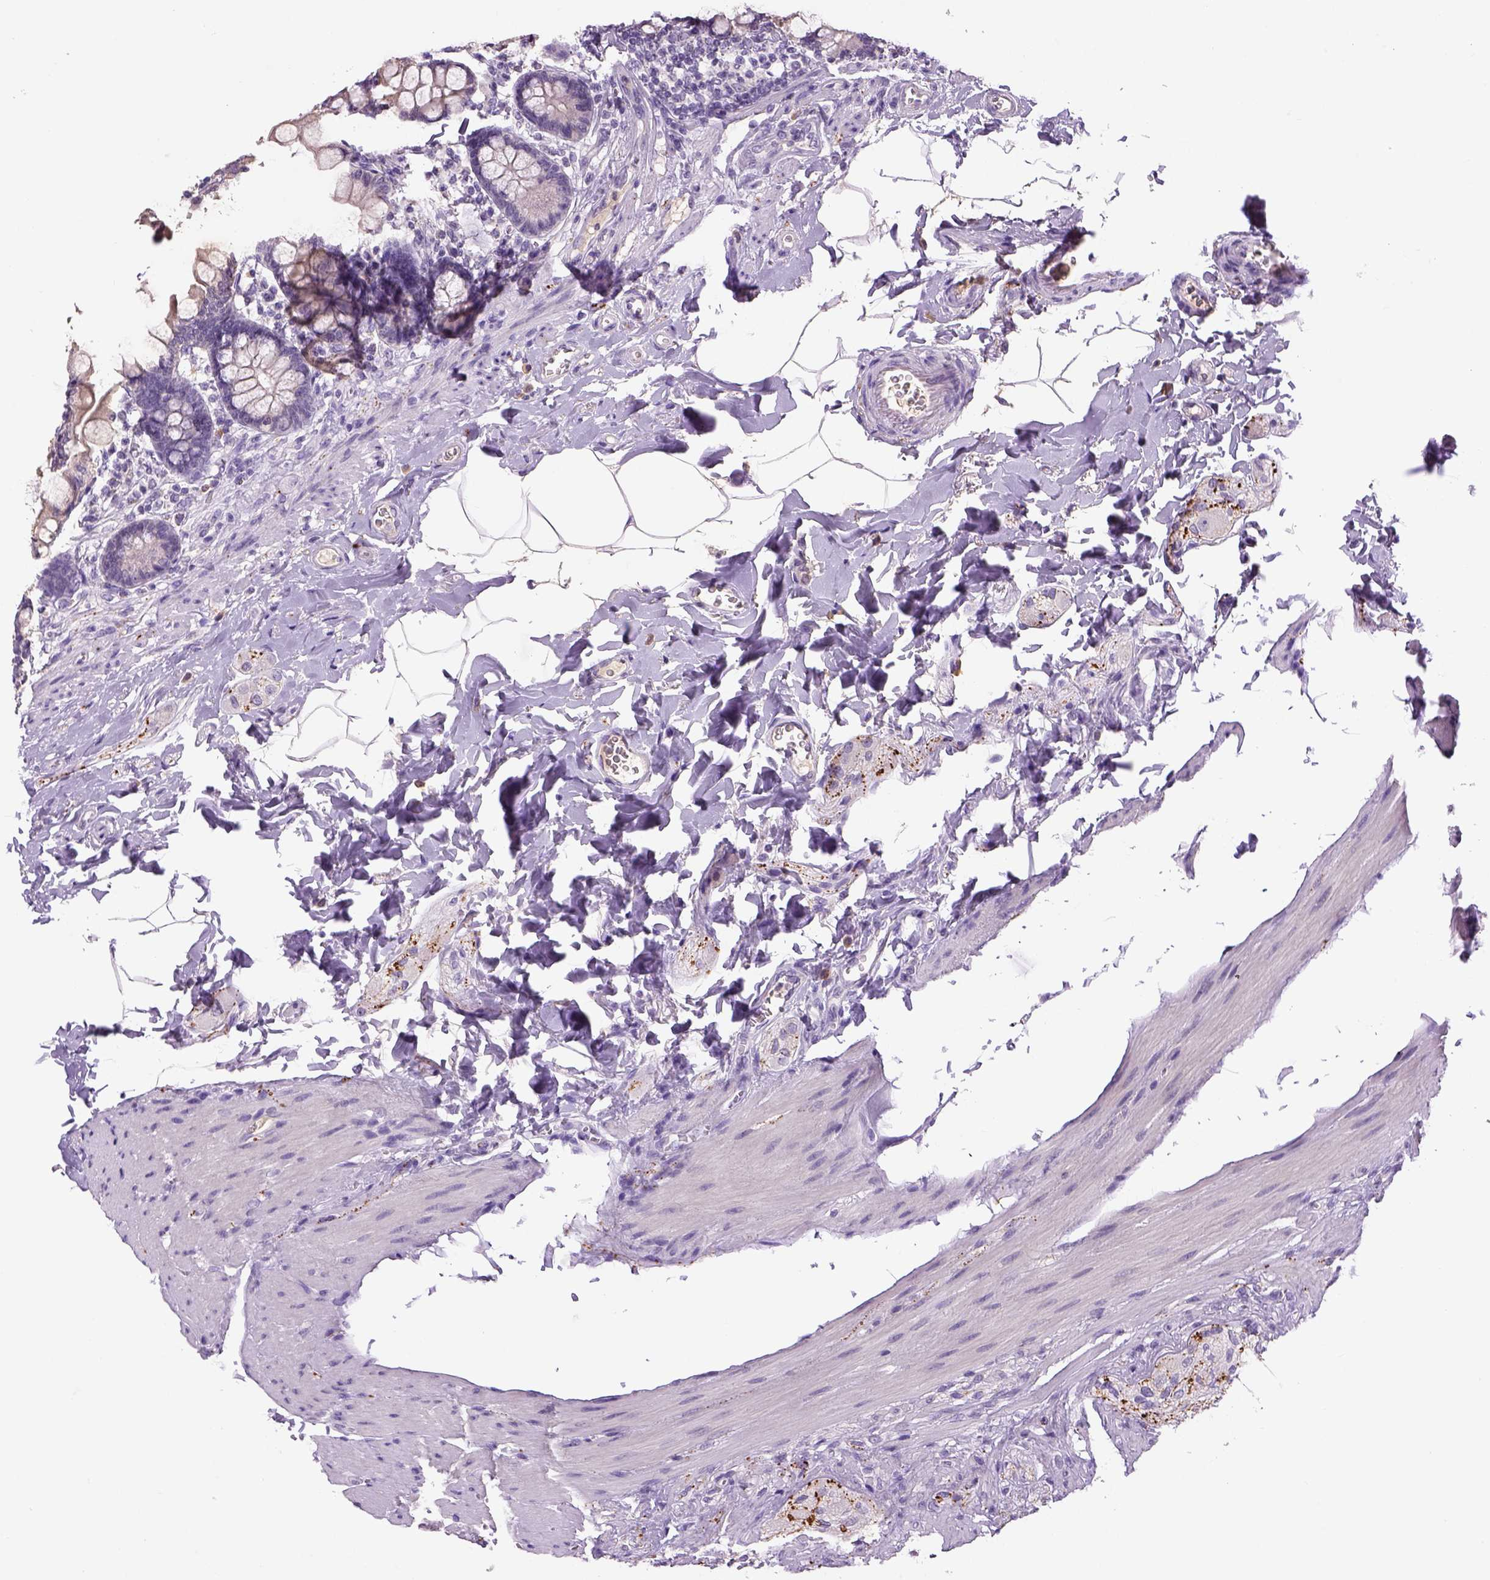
{"staining": {"intensity": "weak", "quantity": "<25%", "location": "cytoplasmic/membranous"}, "tissue": "small intestine", "cell_type": "Glandular cells", "image_type": "normal", "snomed": [{"axis": "morphology", "description": "Normal tissue, NOS"}, {"axis": "topography", "description": "Small intestine"}], "caption": "This is a histopathology image of immunohistochemistry (IHC) staining of unremarkable small intestine, which shows no staining in glandular cells.", "gene": "DBH", "patient": {"sex": "female", "age": 56}}